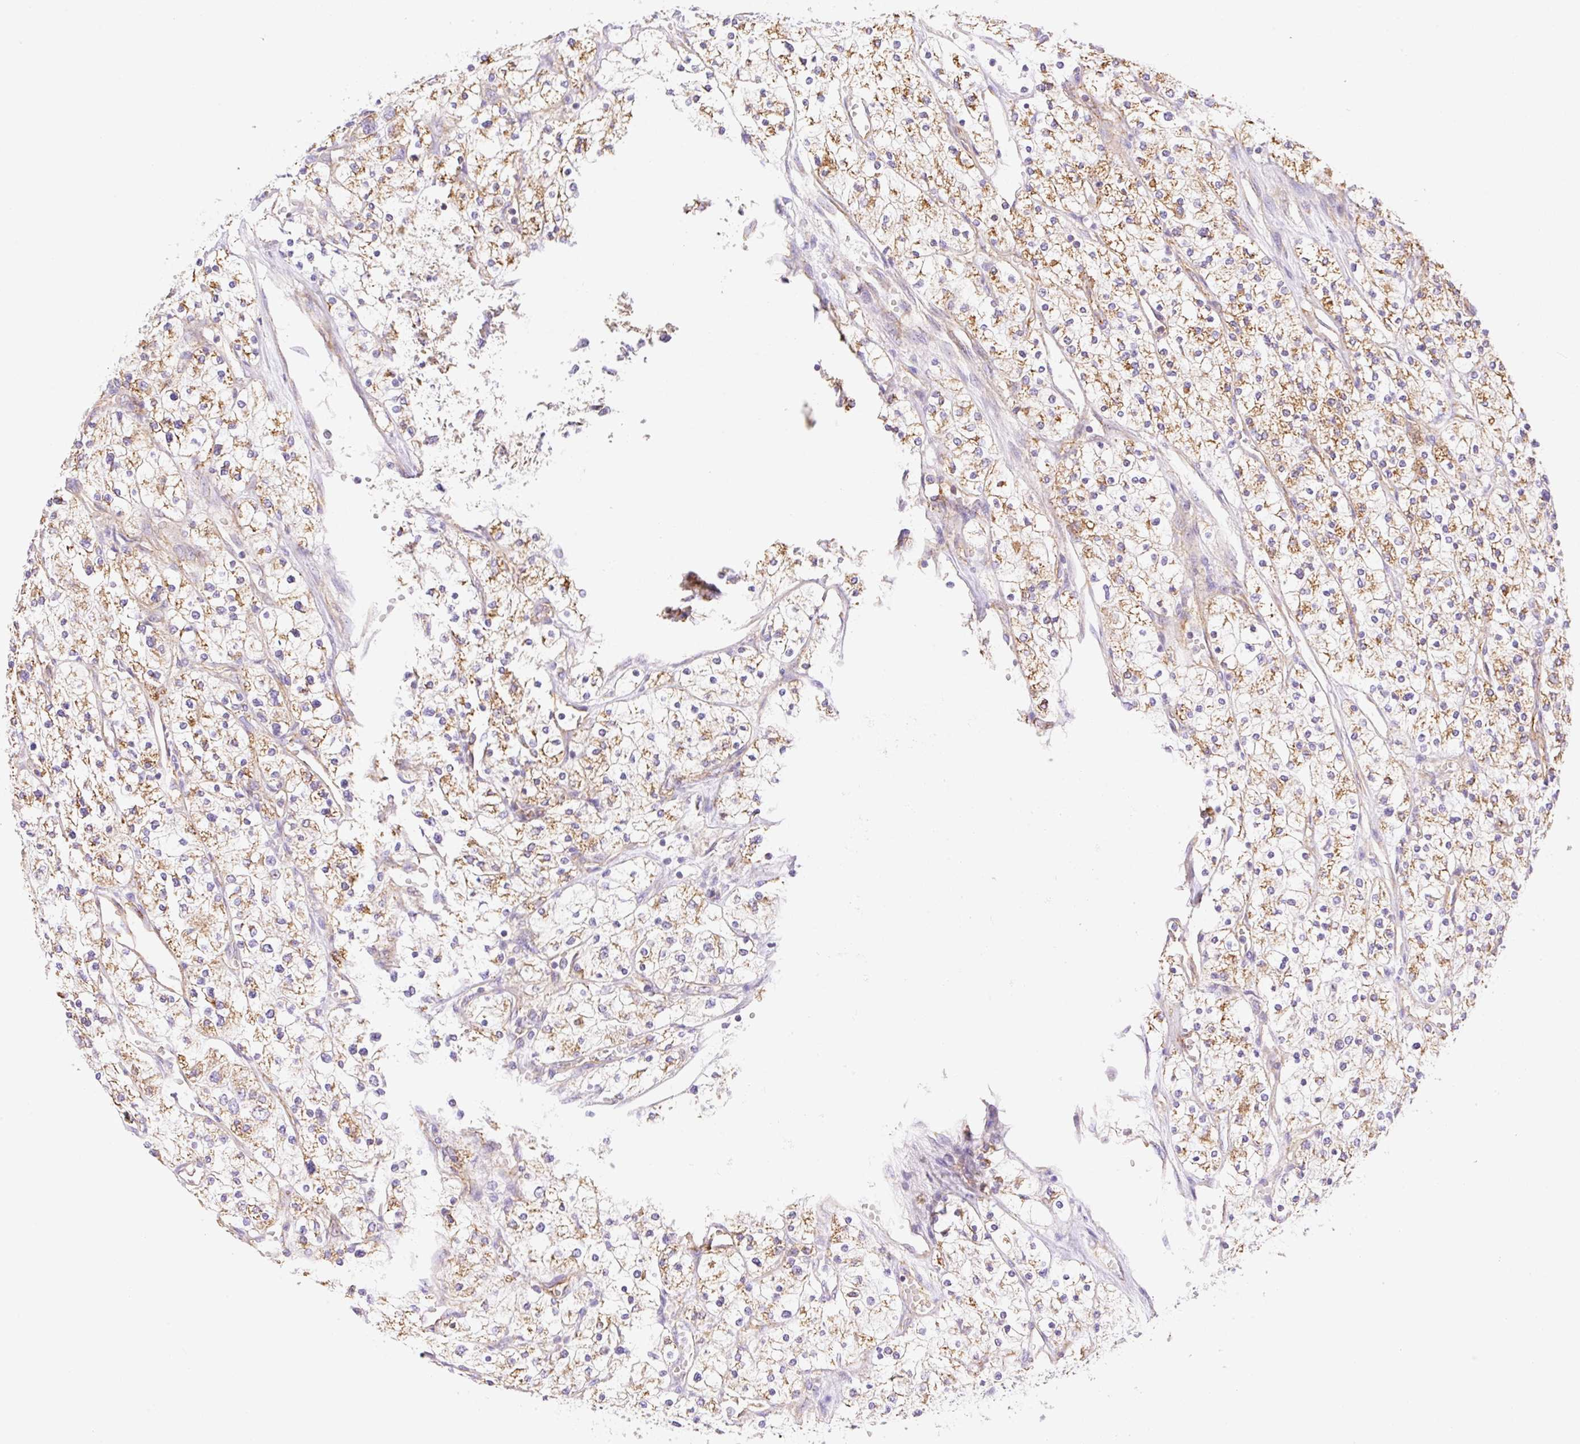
{"staining": {"intensity": "moderate", "quantity": "25%-75%", "location": "cytoplasmic/membranous"}, "tissue": "renal cancer", "cell_type": "Tumor cells", "image_type": "cancer", "snomed": [{"axis": "morphology", "description": "Adenocarcinoma, NOS"}, {"axis": "topography", "description": "Kidney"}], "caption": "Tumor cells show medium levels of moderate cytoplasmic/membranous positivity in about 25%-75% of cells in human renal cancer (adenocarcinoma).", "gene": "ESAM", "patient": {"sex": "male", "age": 80}}